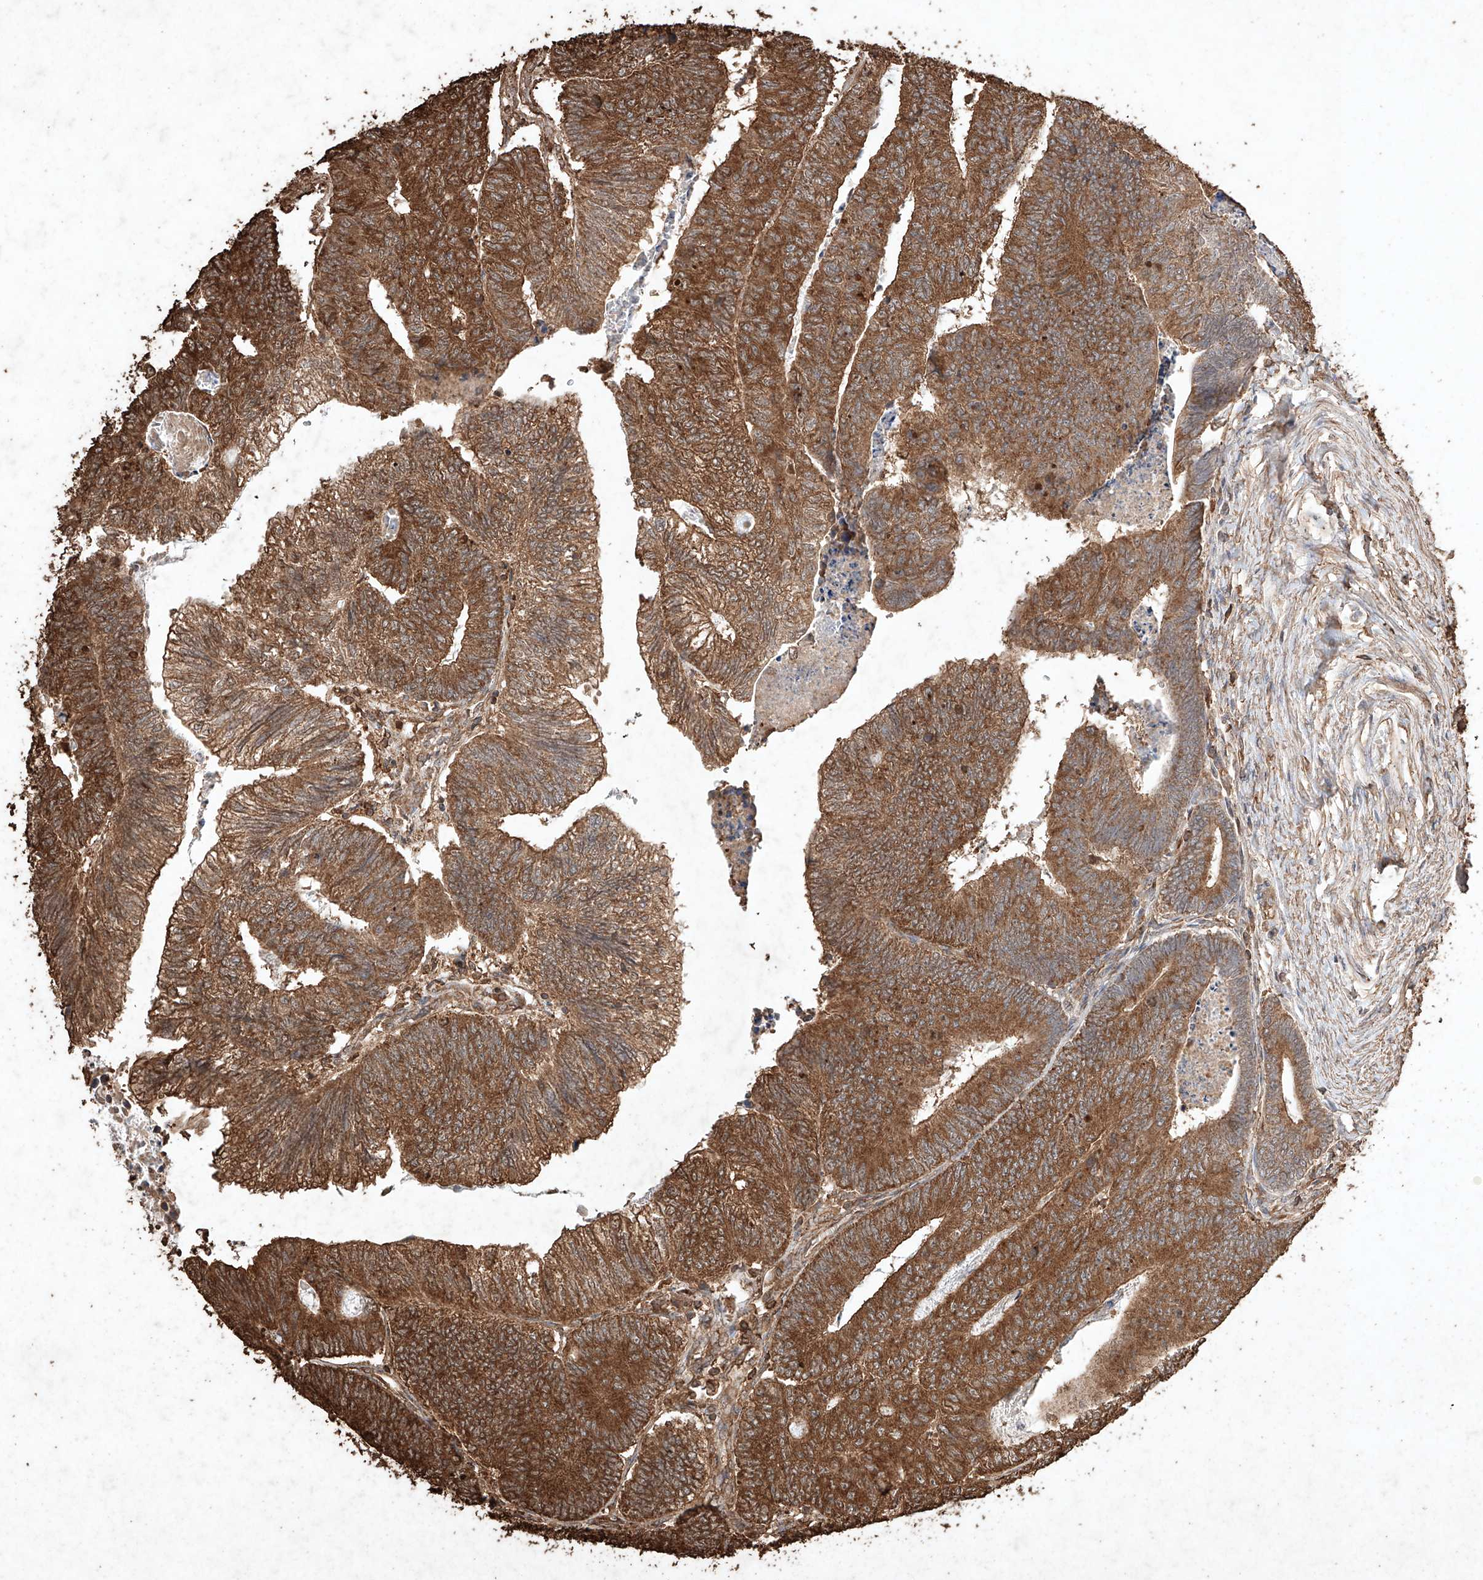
{"staining": {"intensity": "strong", "quantity": ">75%", "location": "cytoplasmic/membranous"}, "tissue": "colorectal cancer", "cell_type": "Tumor cells", "image_type": "cancer", "snomed": [{"axis": "morphology", "description": "Adenocarcinoma, NOS"}, {"axis": "topography", "description": "Colon"}], "caption": "The histopathology image reveals a brown stain indicating the presence of a protein in the cytoplasmic/membranous of tumor cells in colorectal cancer.", "gene": "M6PR", "patient": {"sex": "female", "age": 67}}